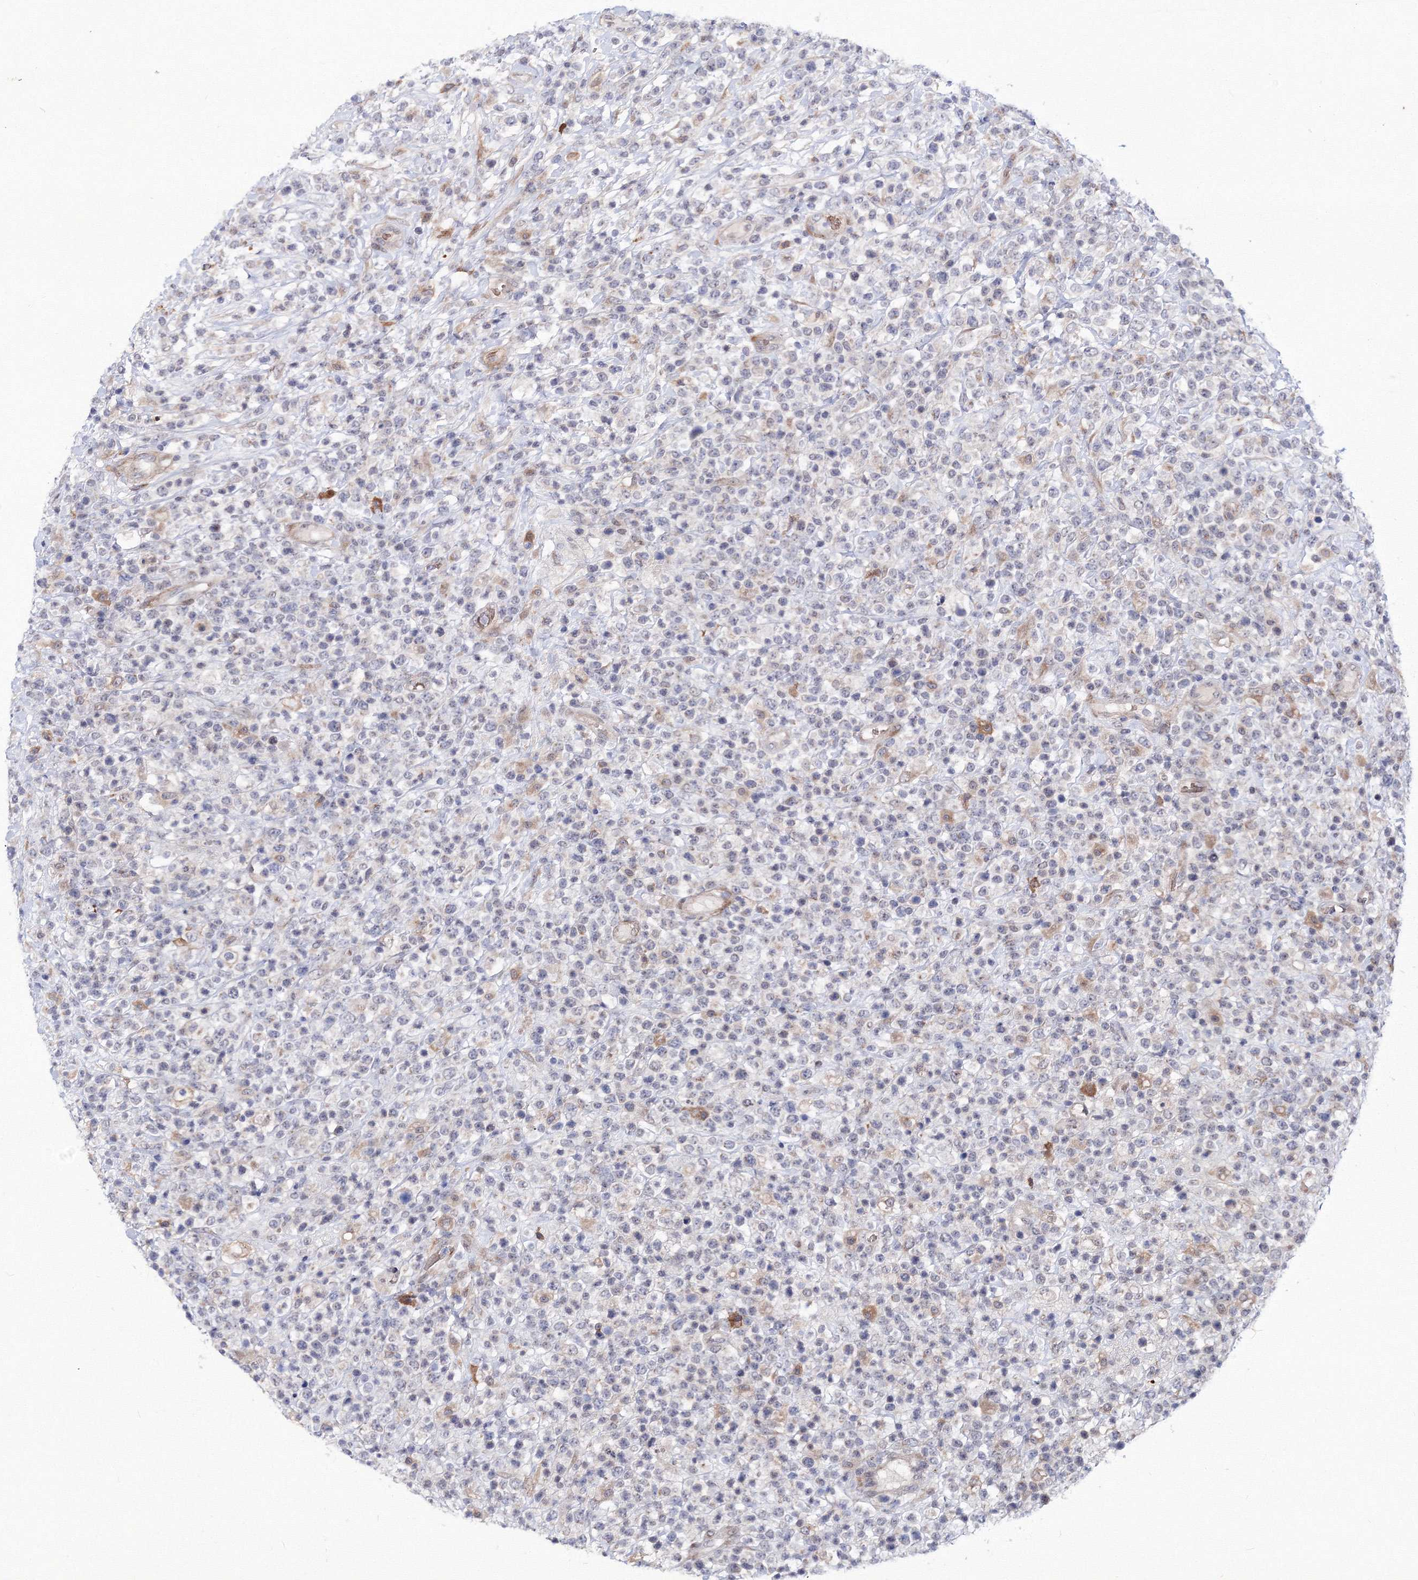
{"staining": {"intensity": "negative", "quantity": "none", "location": "none"}, "tissue": "lymphoma", "cell_type": "Tumor cells", "image_type": "cancer", "snomed": [{"axis": "morphology", "description": "Malignant lymphoma, non-Hodgkin's type, High grade"}, {"axis": "topography", "description": "Colon"}], "caption": "An IHC micrograph of lymphoma is shown. There is no staining in tumor cells of lymphoma.", "gene": "C11orf52", "patient": {"sex": "female", "age": 53}}